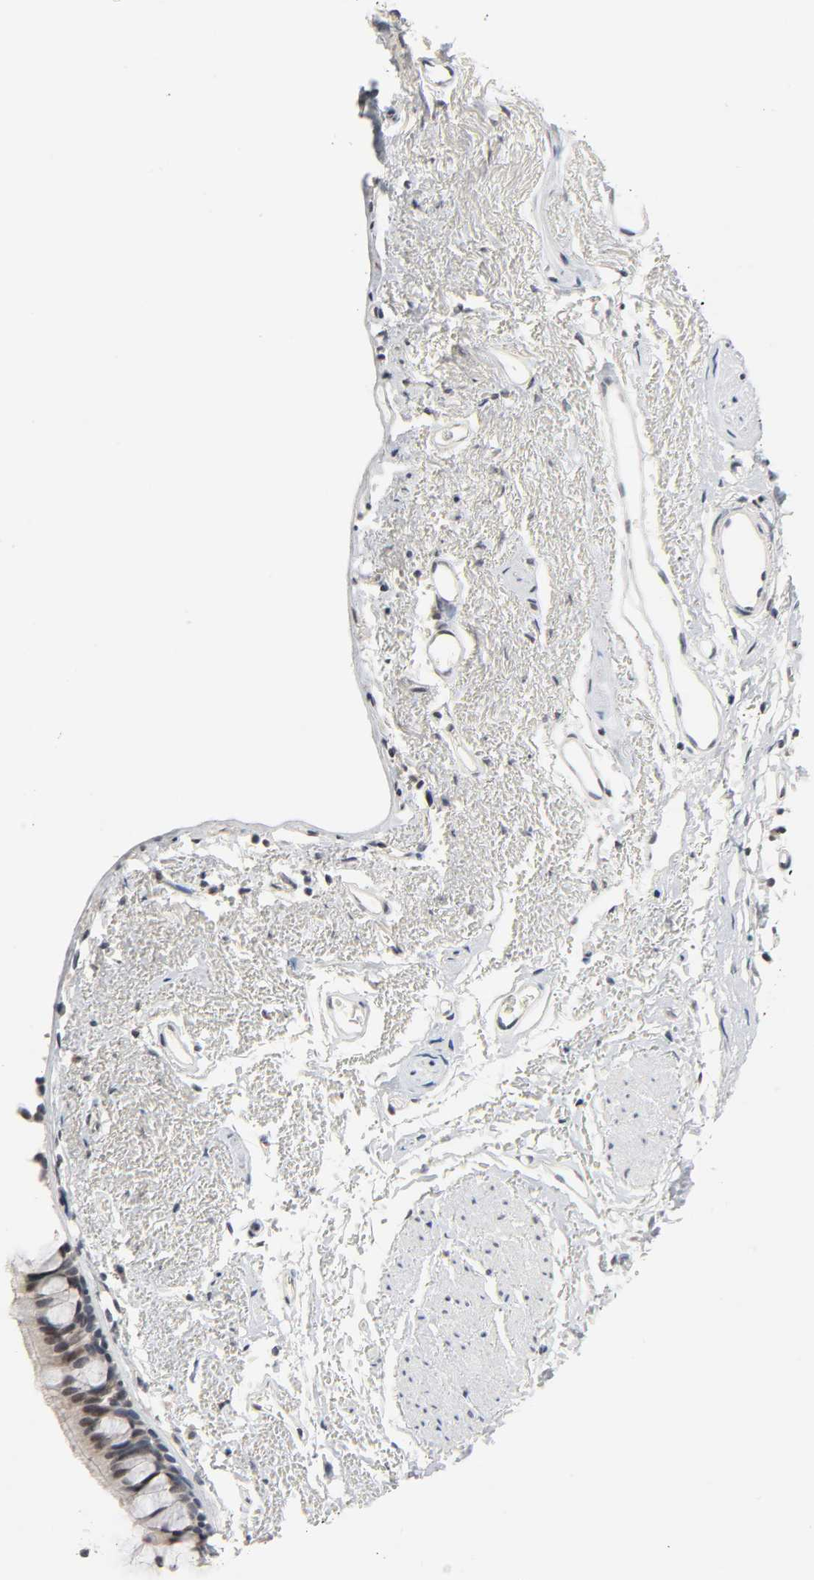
{"staining": {"intensity": "weak", "quantity": ">75%", "location": "cytoplasmic/membranous,nuclear"}, "tissue": "bronchus", "cell_type": "Respiratory epithelial cells", "image_type": "normal", "snomed": [{"axis": "morphology", "description": "Normal tissue, NOS"}, {"axis": "topography", "description": "Bronchus"}], "caption": "A micrograph of bronchus stained for a protein demonstrates weak cytoplasmic/membranous,nuclear brown staining in respiratory epithelial cells. Using DAB (3,3'-diaminobenzidine) (brown) and hematoxylin (blue) stains, captured at high magnification using brightfield microscopy.", "gene": "MAPKAPK5", "patient": {"sex": "female", "age": 73}}